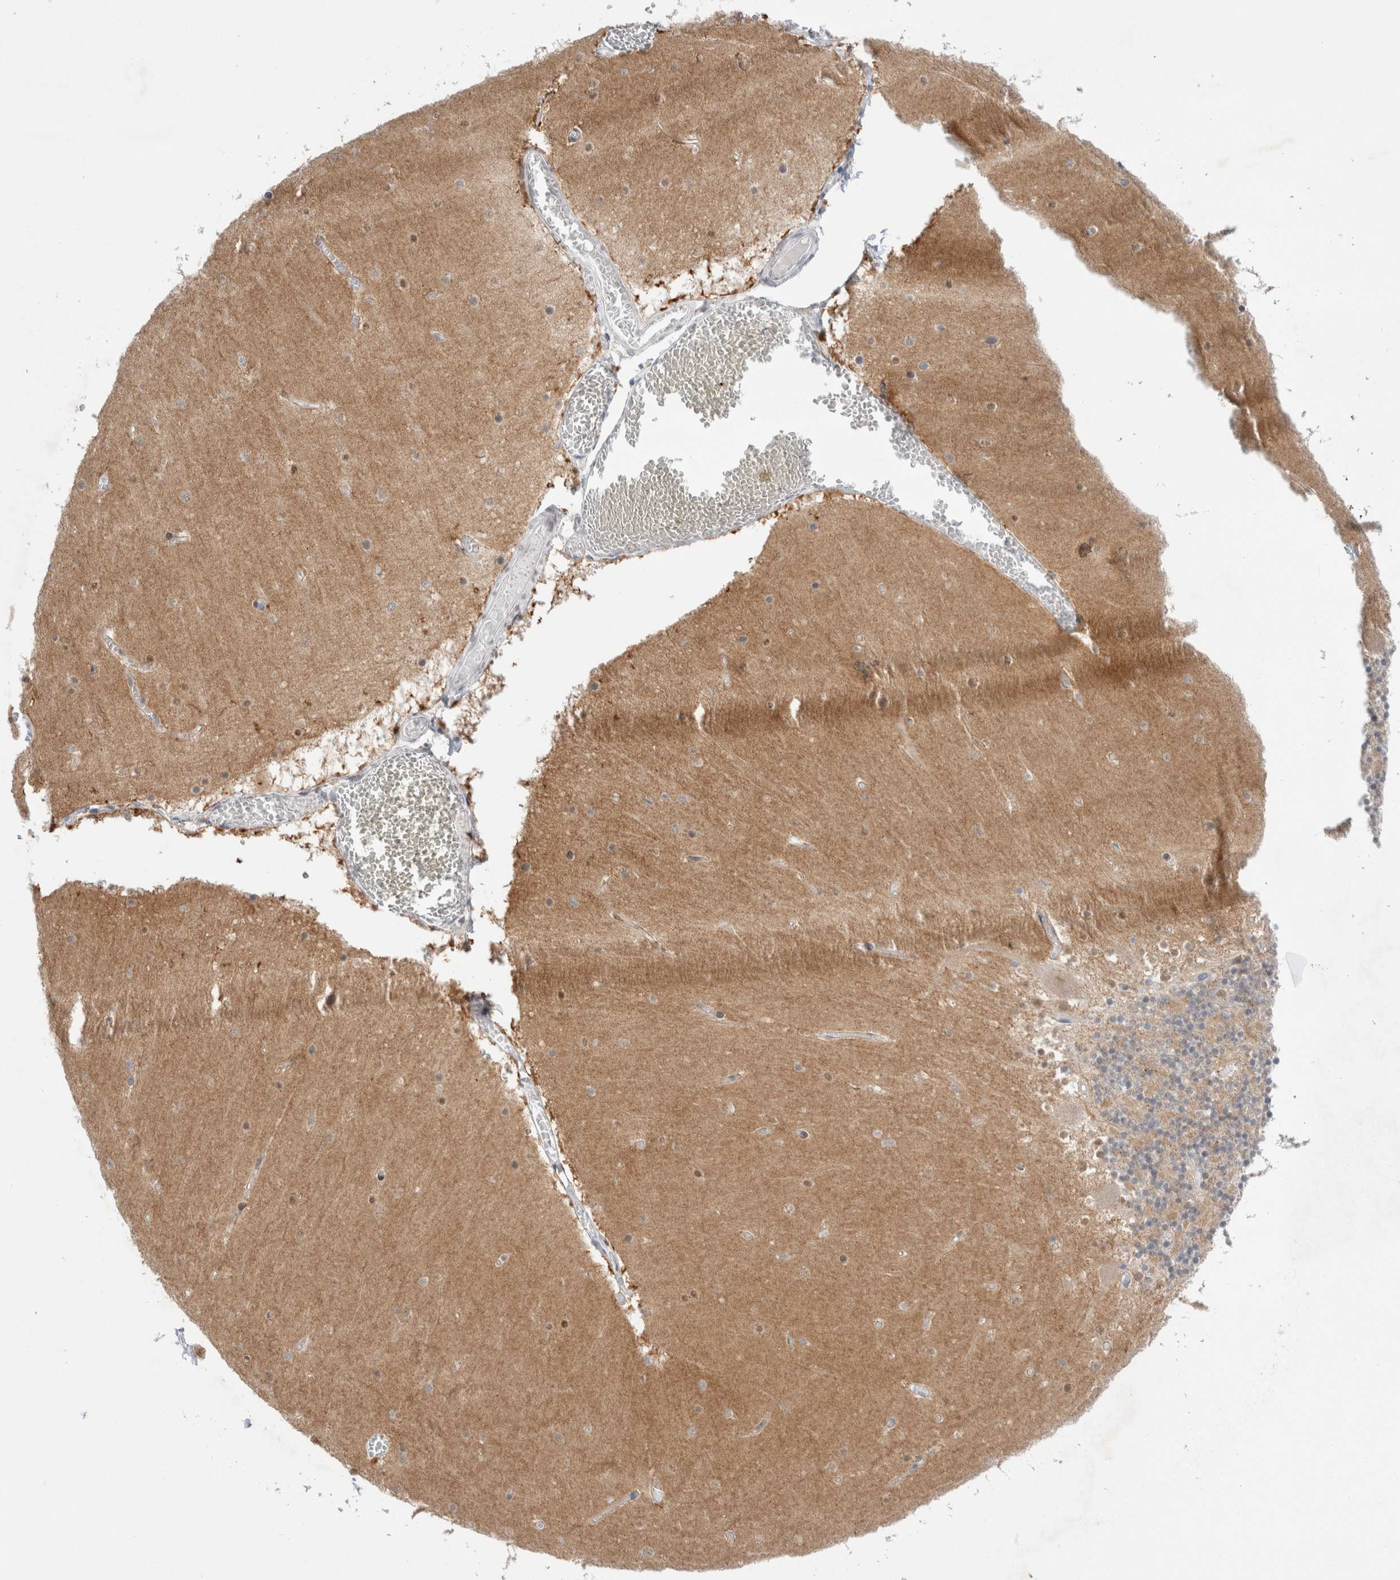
{"staining": {"intensity": "negative", "quantity": "none", "location": "none"}, "tissue": "cerebellum", "cell_type": "Cells in granular layer", "image_type": "normal", "snomed": [{"axis": "morphology", "description": "Normal tissue, NOS"}, {"axis": "topography", "description": "Cerebellum"}], "caption": "High power microscopy image of an immunohistochemistry photomicrograph of normal cerebellum, revealing no significant positivity in cells in granular layer.", "gene": "CERS5", "patient": {"sex": "female", "age": 28}}